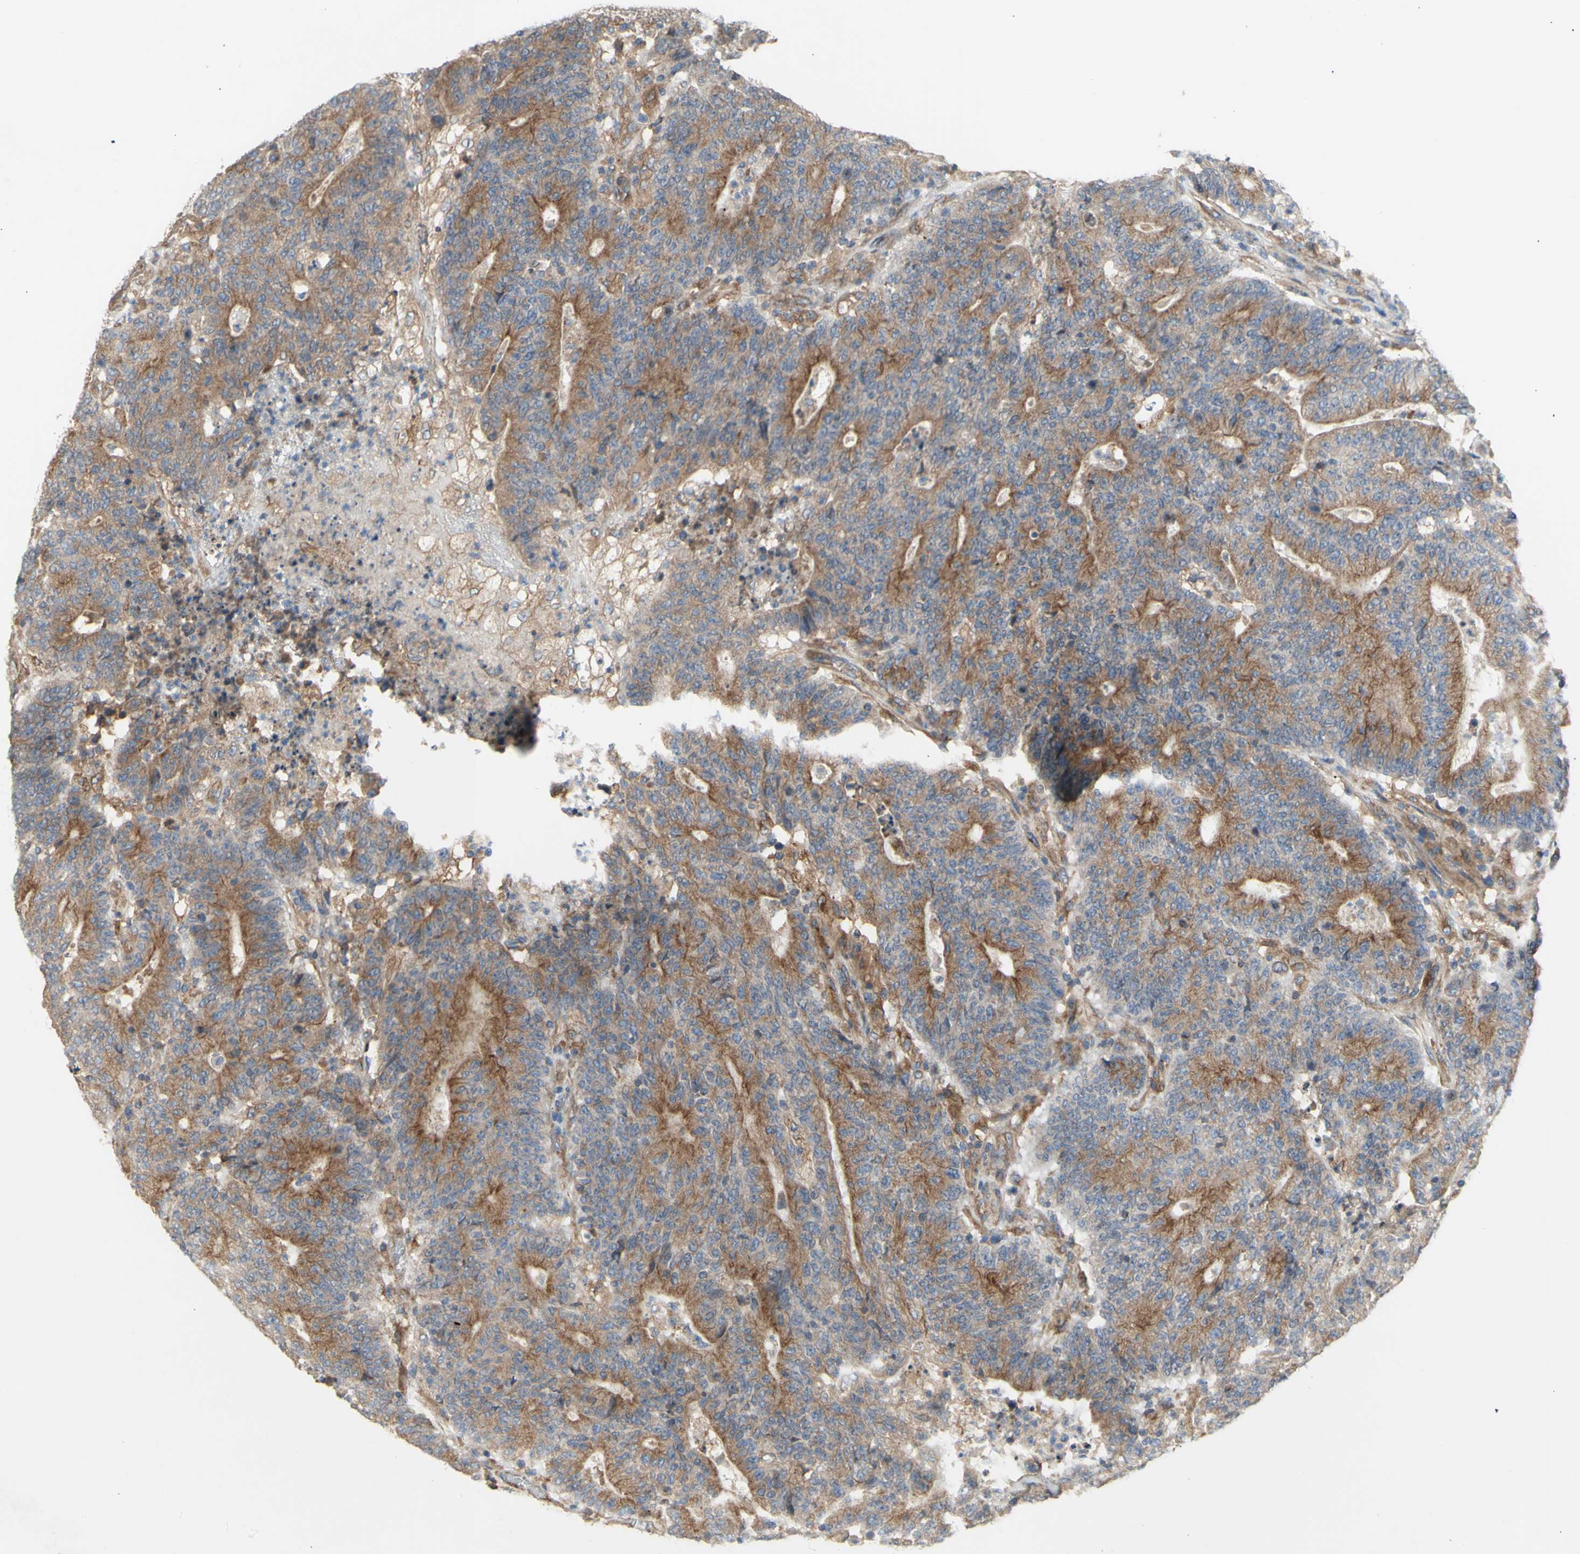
{"staining": {"intensity": "moderate", "quantity": ">75%", "location": "cytoplasmic/membranous"}, "tissue": "colorectal cancer", "cell_type": "Tumor cells", "image_type": "cancer", "snomed": [{"axis": "morphology", "description": "Normal tissue, NOS"}, {"axis": "morphology", "description": "Adenocarcinoma, NOS"}, {"axis": "topography", "description": "Colon"}], "caption": "Brown immunohistochemical staining in human colorectal cancer (adenocarcinoma) demonstrates moderate cytoplasmic/membranous staining in approximately >75% of tumor cells. (DAB (3,3'-diaminobenzidine) IHC with brightfield microscopy, high magnification).", "gene": "KLC1", "patient": {"sex": "female", "age": 75}}